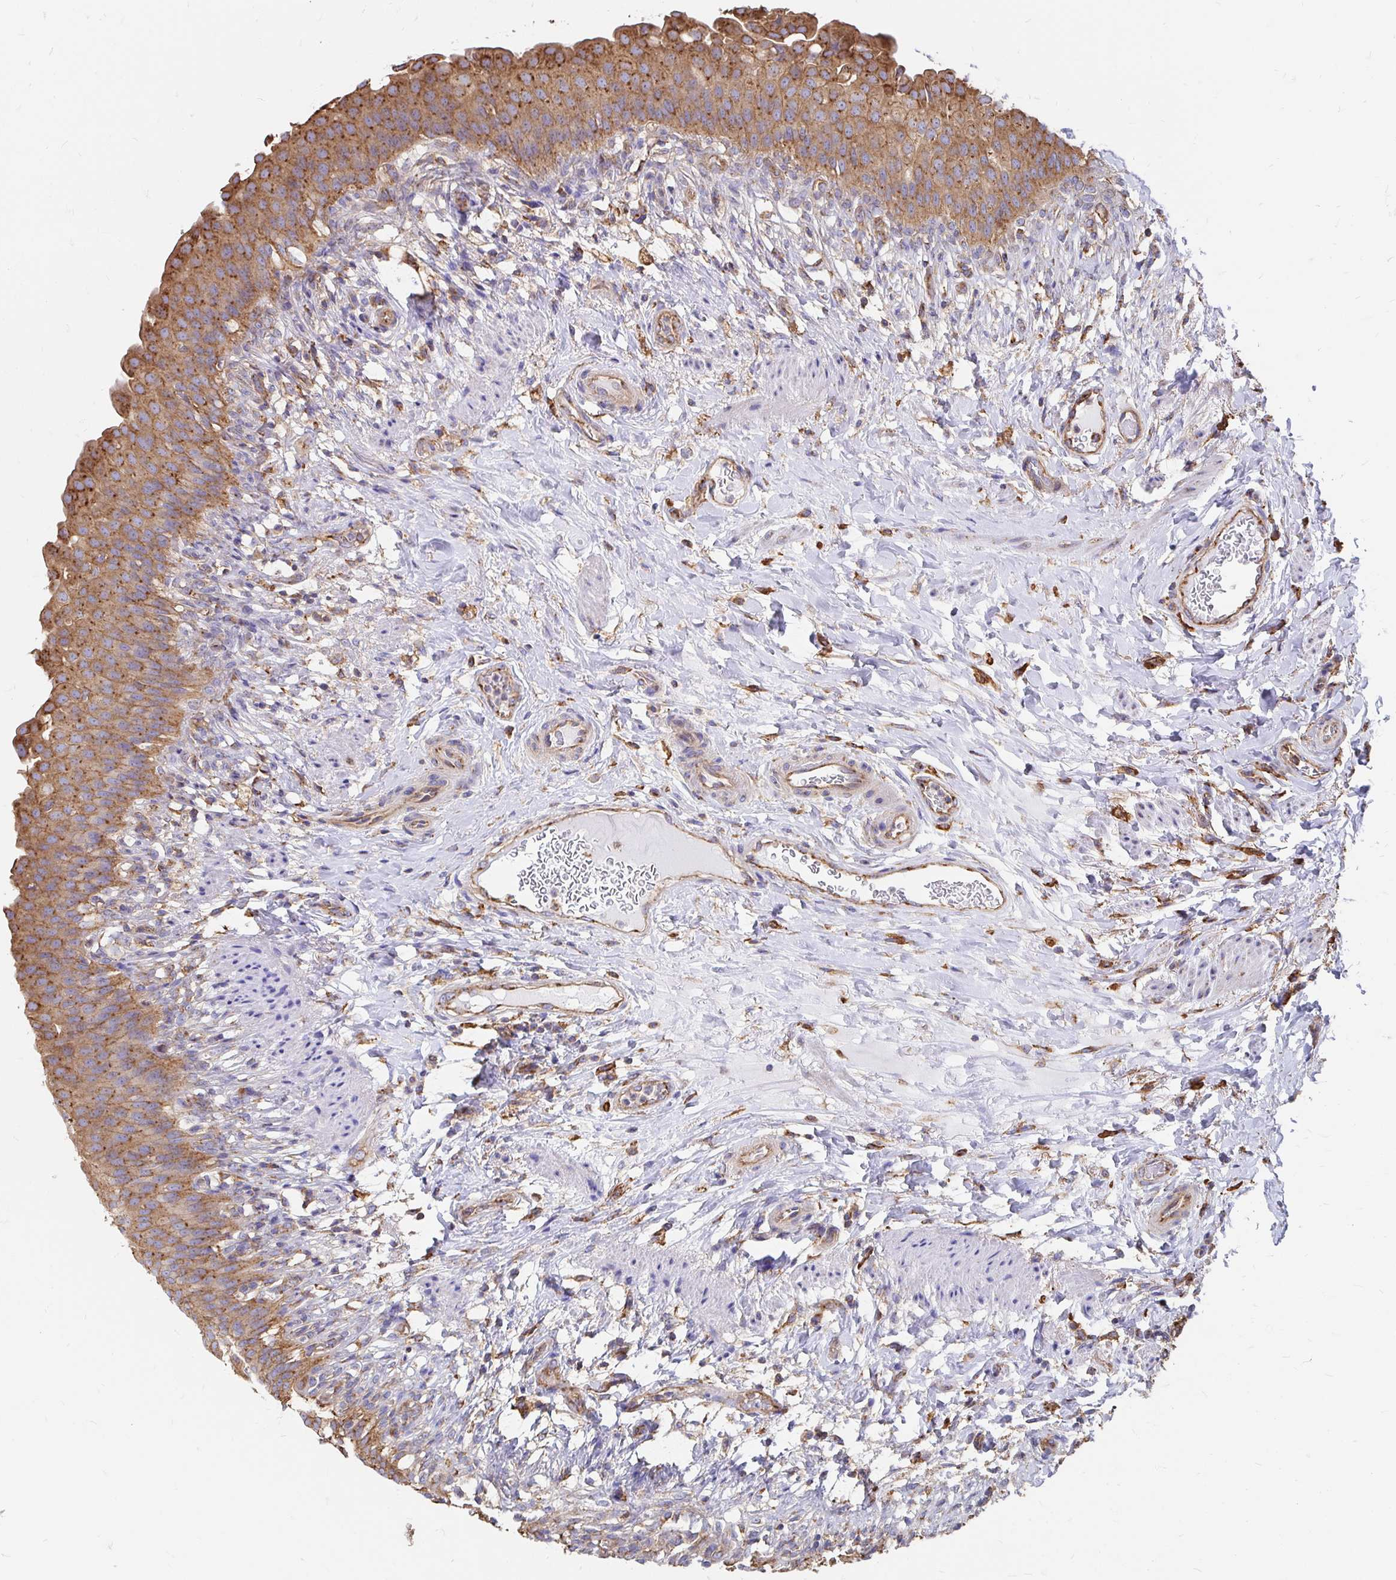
{"staining": {"intensity": "moderate", "quantity": ">75%", "location": "cytoplasmic/membranous"}, "tissue": "urinary bladder", "cell_type": "Urothelial cells", "image_type": "normal", "snomed": [{"axis": "morphology", "description": "Normal tissue, NOS"}, {"axis": "topography", "description": "Urinary bladder"}, {"axis": "topography", "description": "Peripheral nerve tissue"}], "caption": "Urinary bladder stained with a brown dye demonstrates moderate cytoplasmic/membranous positive positivity in approximately >75% of urothelial cells.", "gene": "CLTC", "patient": {"sex": "female", "age": 60}}